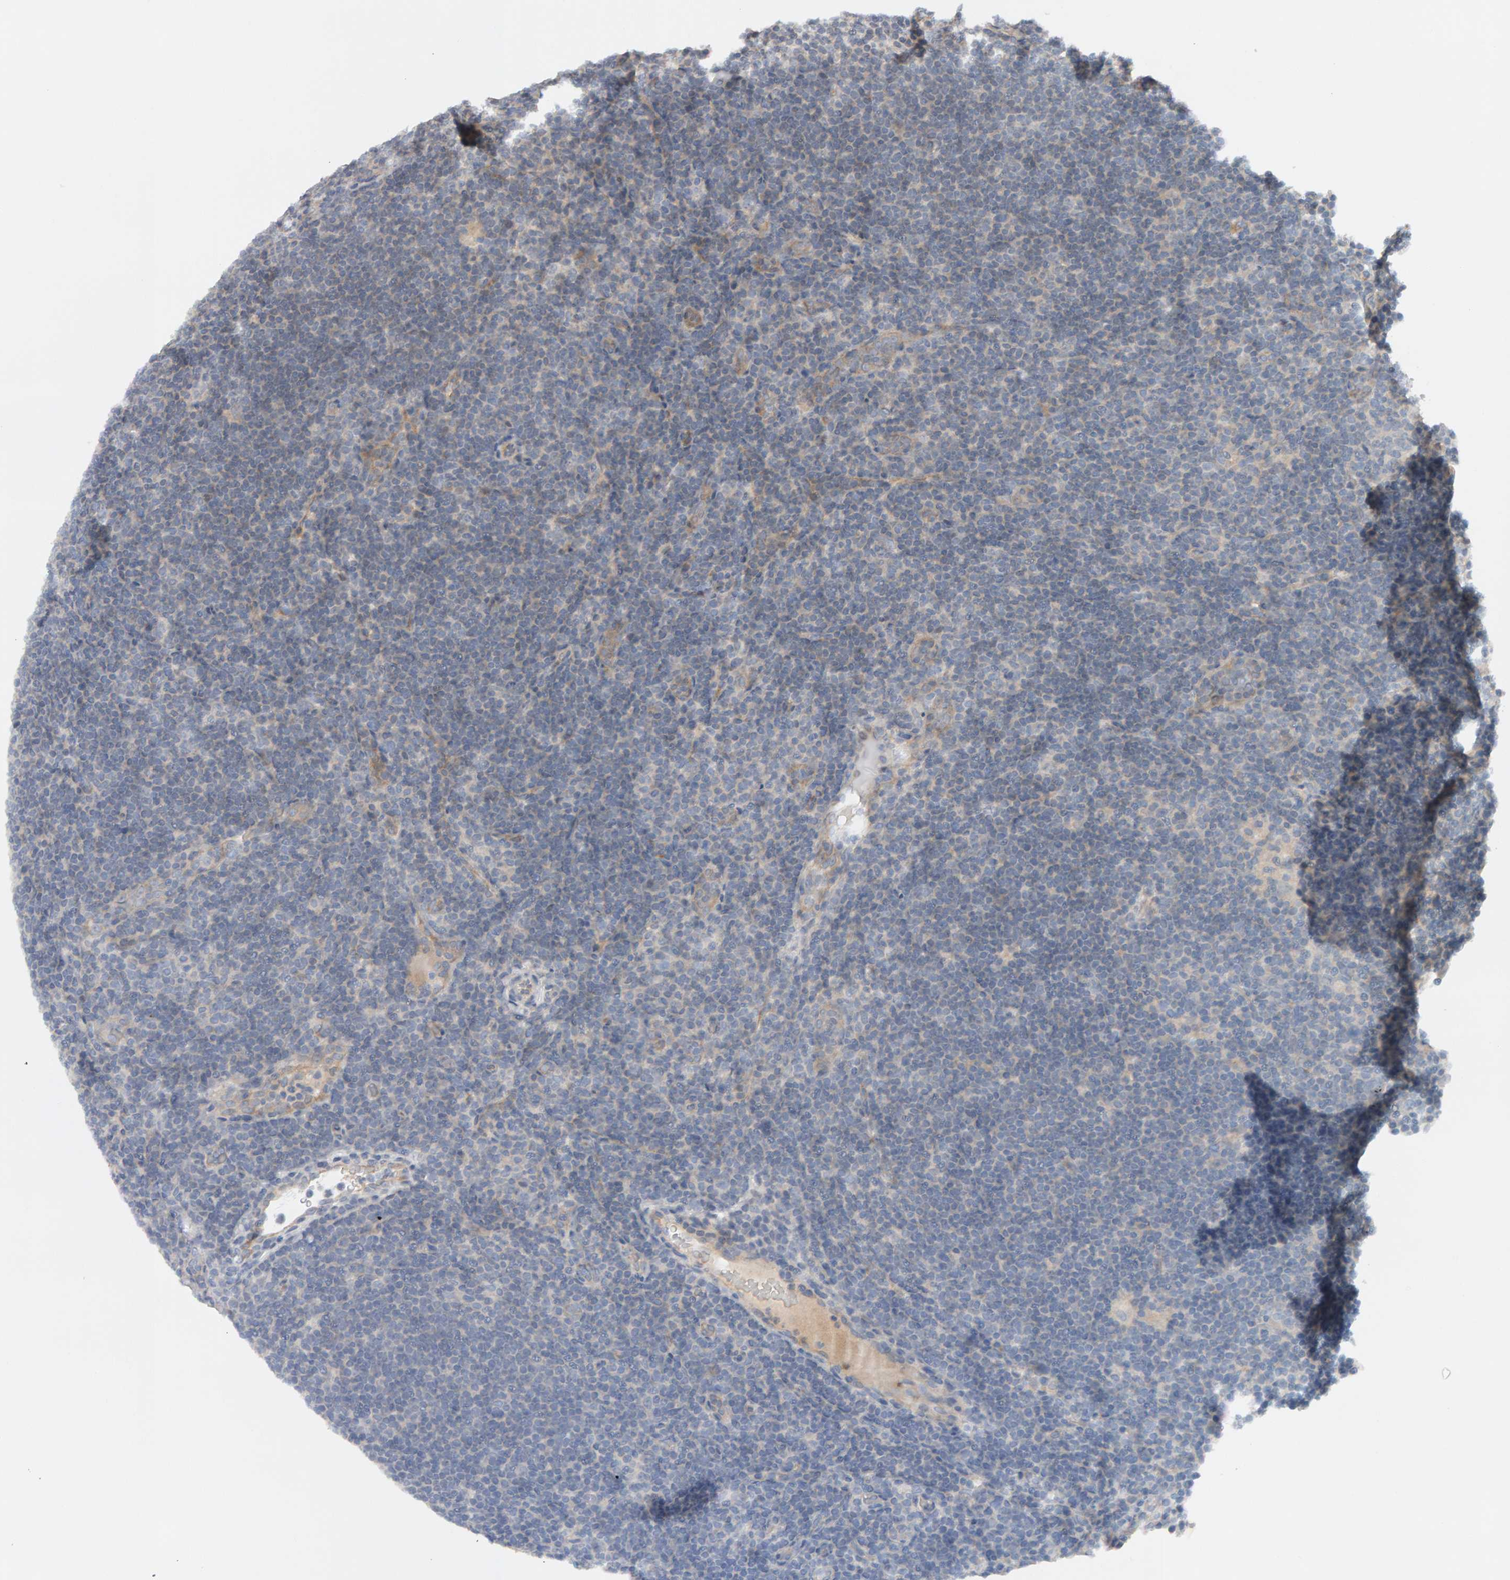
{"staining": {"intensity": "negative", "quantity": "none", "location": "none"}, "tissue": "lymphoma", "cell_type": "Tumor cells", "image_type": "cancer", "snomed": [{"axis": "morphology", "description": "Hodgkin's disease, NOS"}, {"axis": "topography", "description": "Lymph node"}], "caption": "IHC of lymphoma shows no positivity in tumor cells.", "gene": "PPP1R16A", "patient": {"sex": "female", "age": 57}}